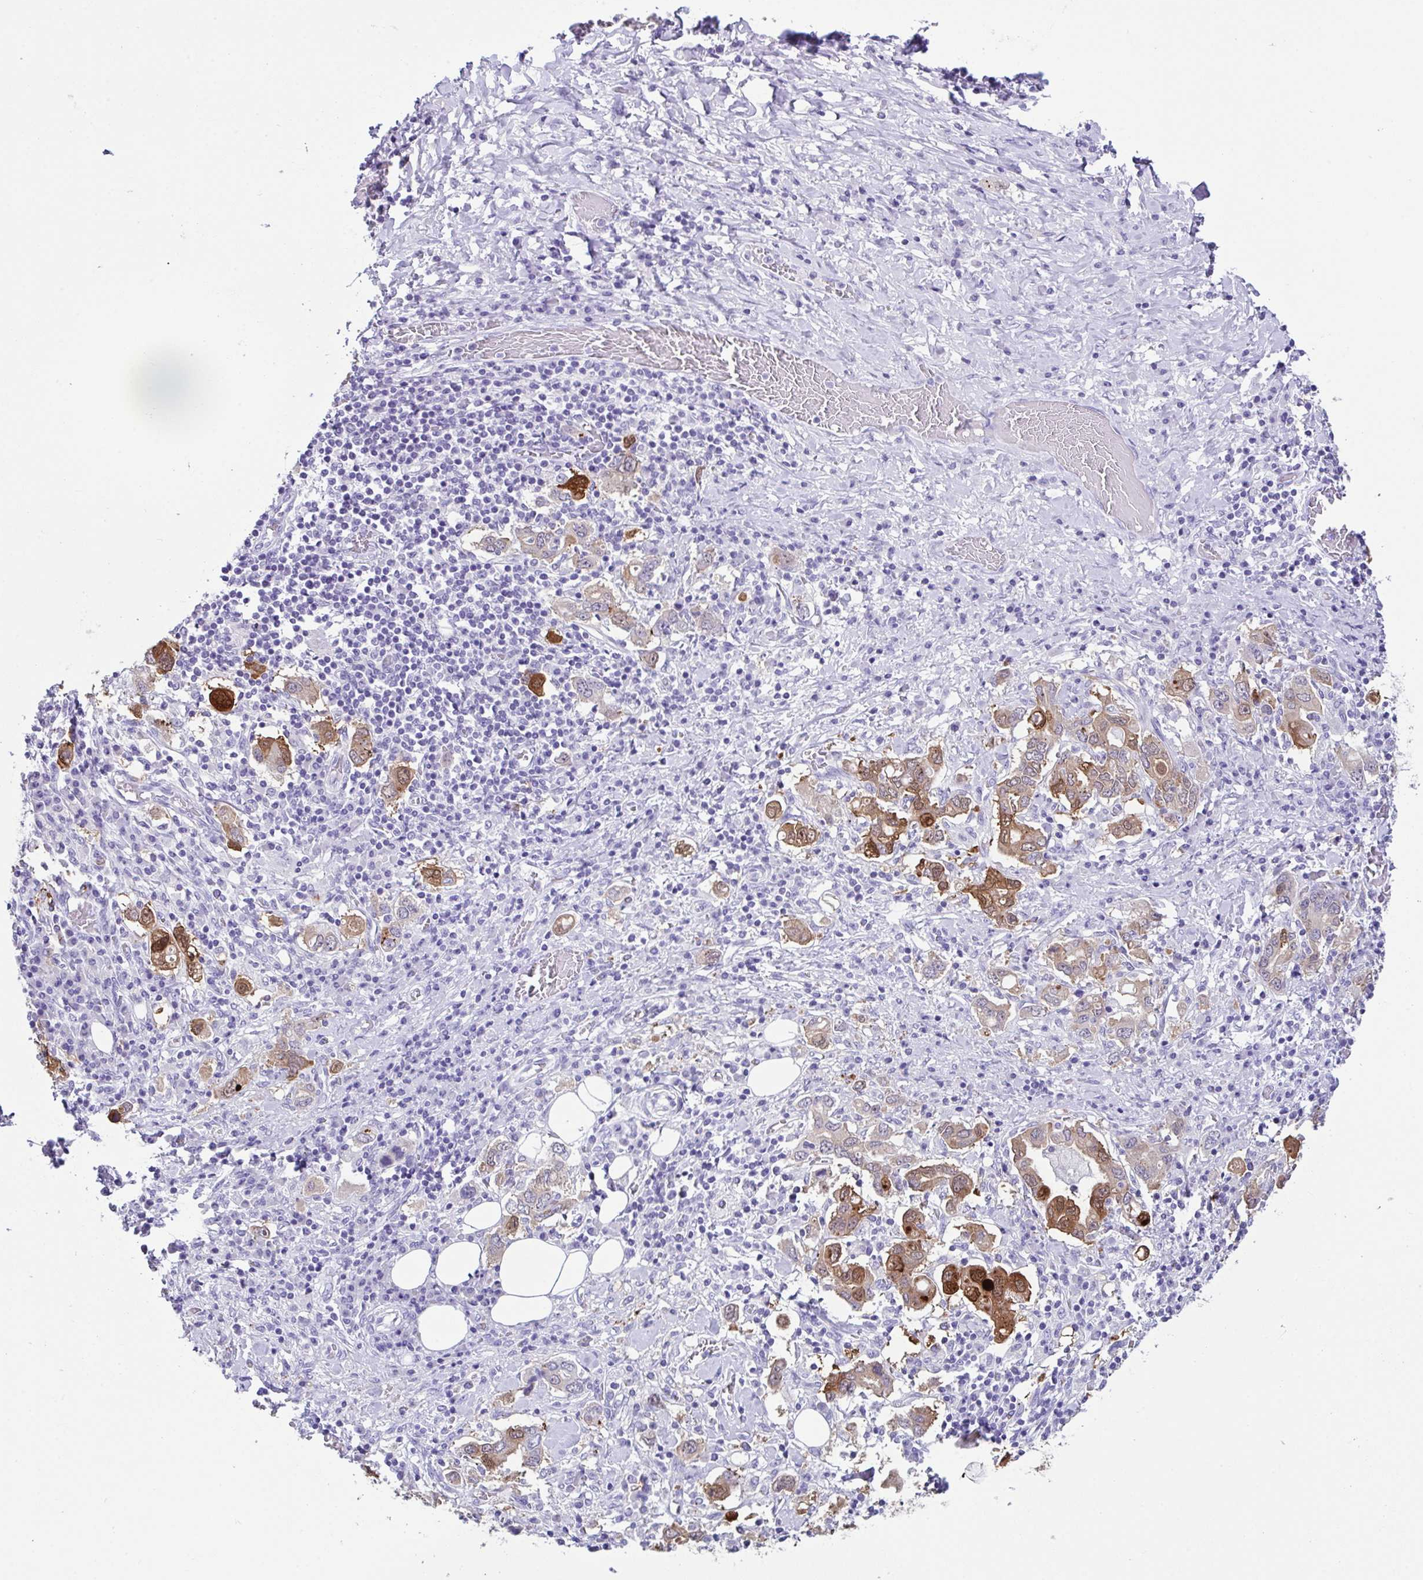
{"staining": {"intensity": "moderate", "quantity": "25%-75%", "location": "cytoplasmic/membranous"}, "tissue": "stomach cancer", "cell_type": "Tumor cells", "image_type": "cancer", "snomed": [{"axis": "morphology", "description": "Adenocarcinoma, NOS"}, {"axis": "topography", "description": "Stomach, upper"}, {"axis": "topography", "description": "Stomach"}], "caption": "About 25%-75% of tumor cells in human stomach cancer (adenocarcinoma) reveal moderate cytoplasmic/membranous protein staining as visualized by brown immunohistochemical staining.", "gene": "LGALS4", "patient": {"sex": "male", "age": 62}}